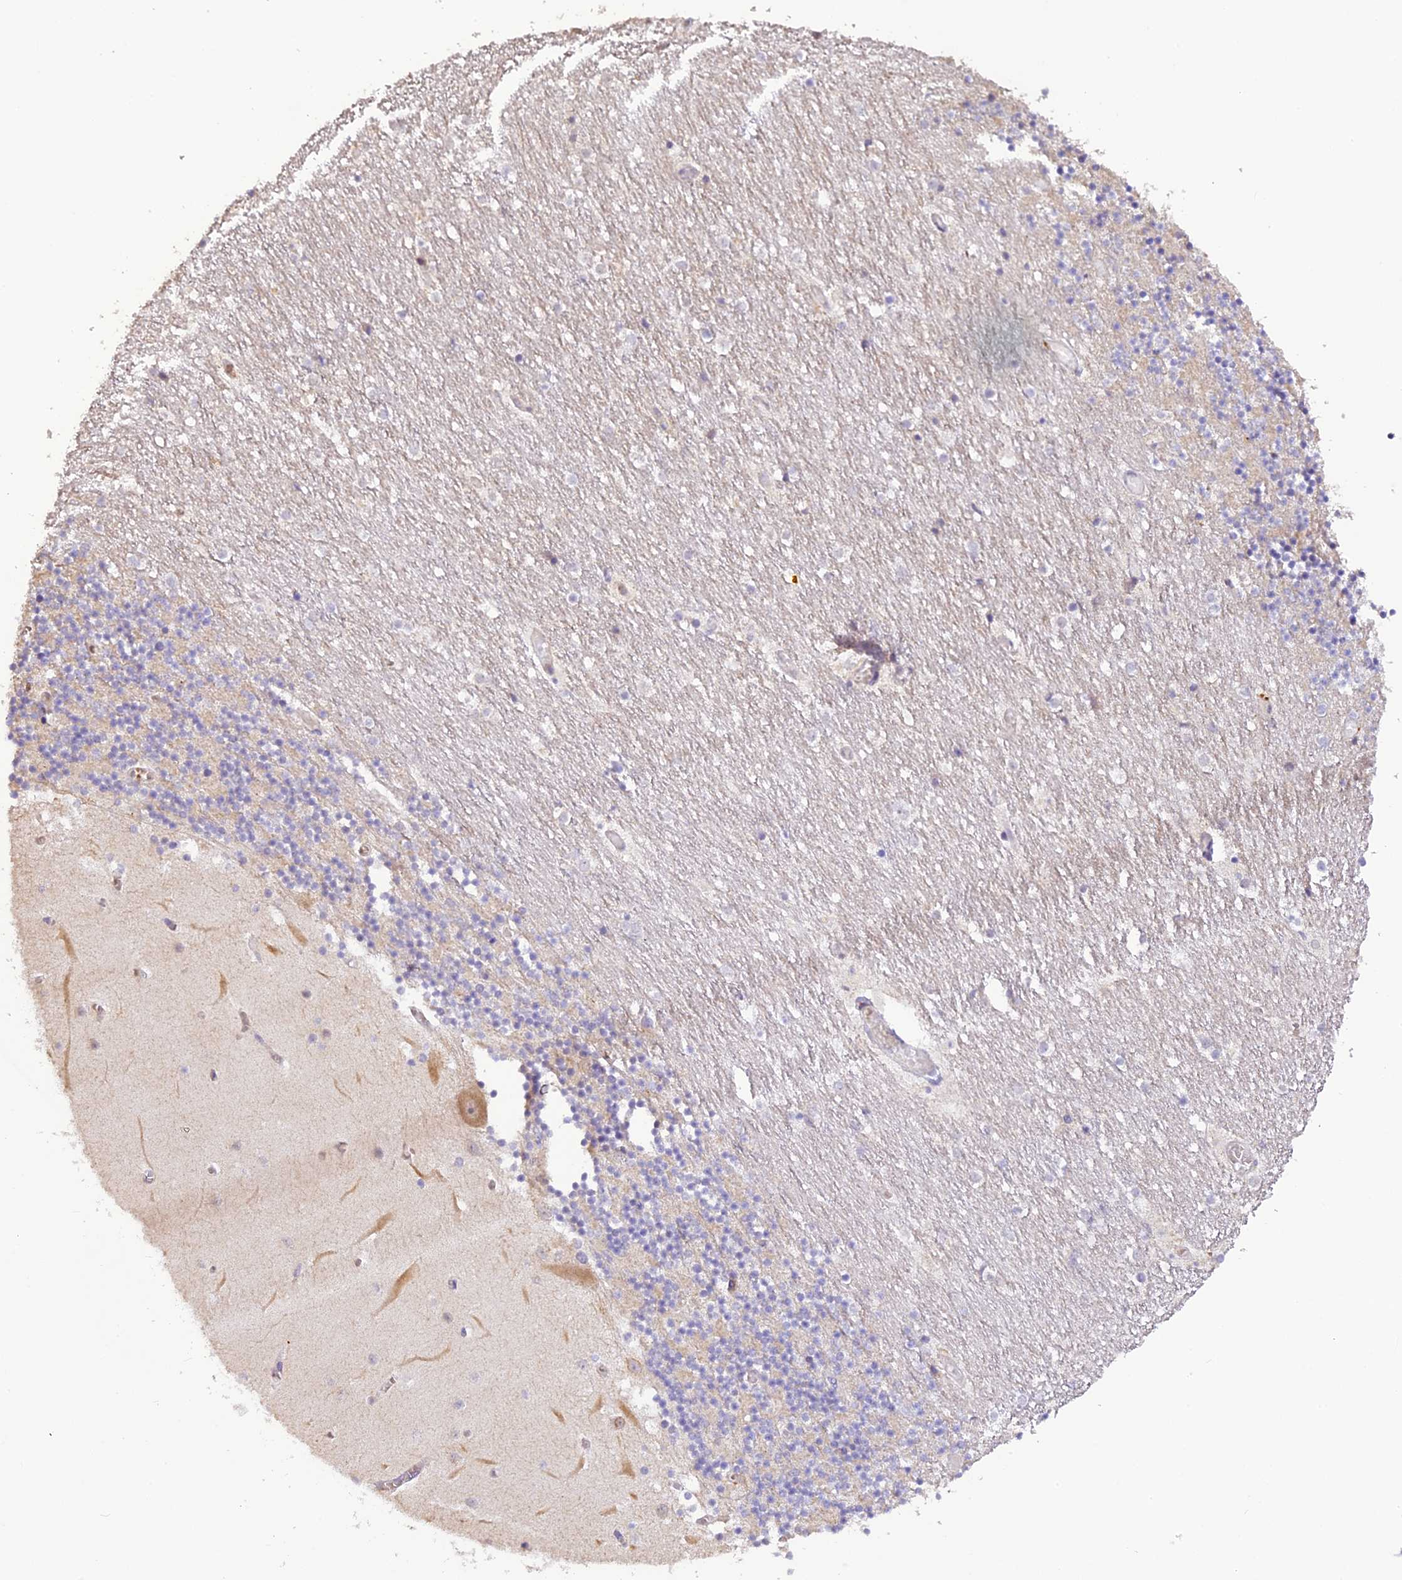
{"staining": {"intensity": "weak", "quantity": "<25%", "location": "cytoplasmic/membranous"}, "tissue": "cerebellum", "cell_type": "Cells in granular layer", "image_type": "normal", "snomed": [{"axis": "morphology", "description": "Normal tissue, NOS"}, {"axis": "topography", "description": "Cerebellum"}], "caption": "An immunohistochemistry micrograph of benign cerebellum is shown. There is no staining in cells in granular layer of cerebellum. (DAB (3,3'-diaminobenzidine) immunohistochemistry (IHC), high magnification).", "gene": "DGKH", "patient": {"sex": "female", "age": 28}}